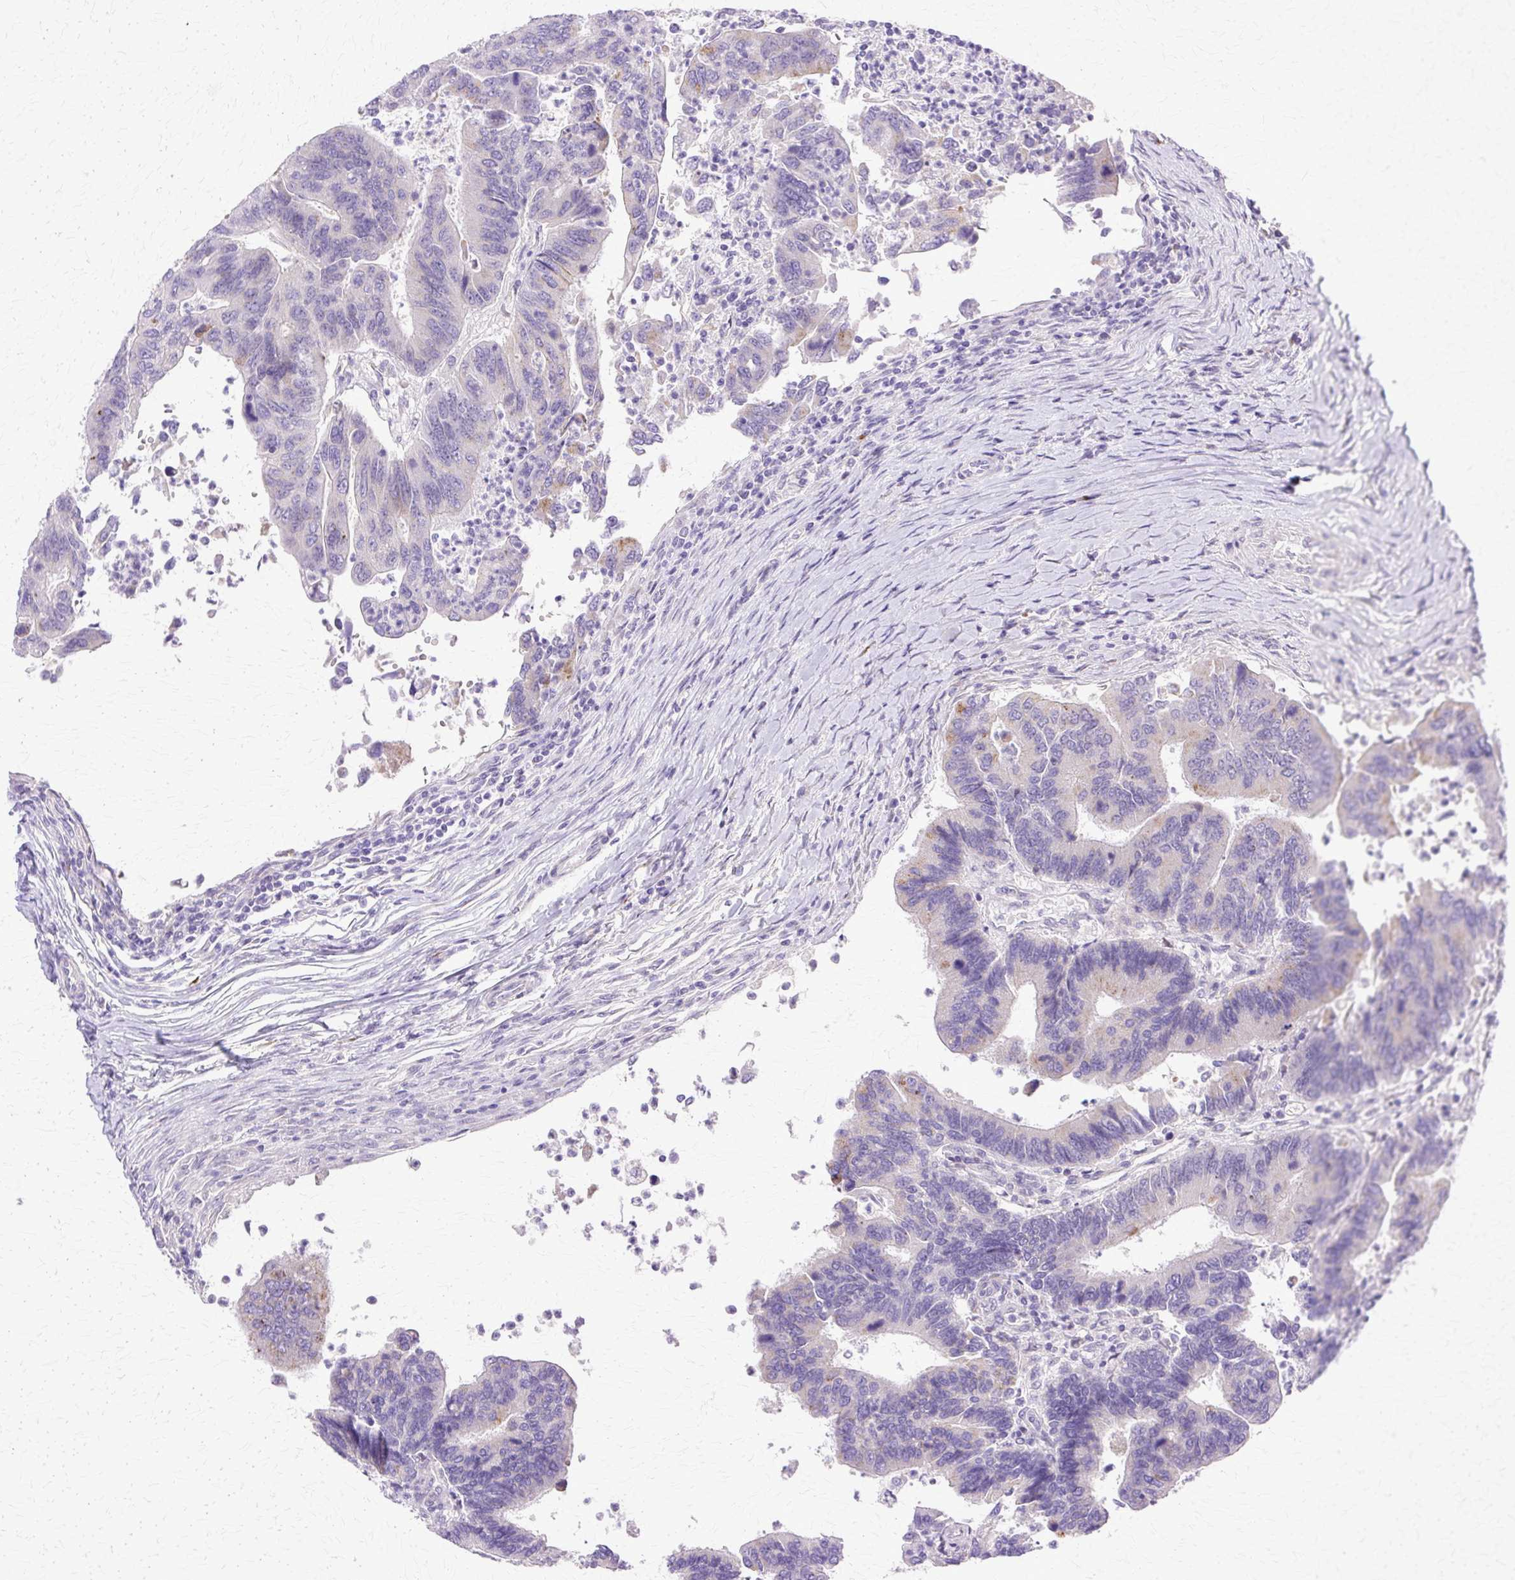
{"staining": {"intensity": "negative", "quantity": "none", "location": "none"}, "tissue": "colorectal cancer", "cell_type": "Tumor cells", "image_type": "cancer", "snomed": [{"axis": "morphology", "description": "Adenocarcinoma, NOS"}, {"axis": "topography", "description": "Colon"}], "caption": "Human colorectal cancer (adenocarcinoma) stained for a protein using IHC reveals no staining in tumor cells.", "gene": "TBC1D3G", "patient": {"sex": "female", "age": 67}}